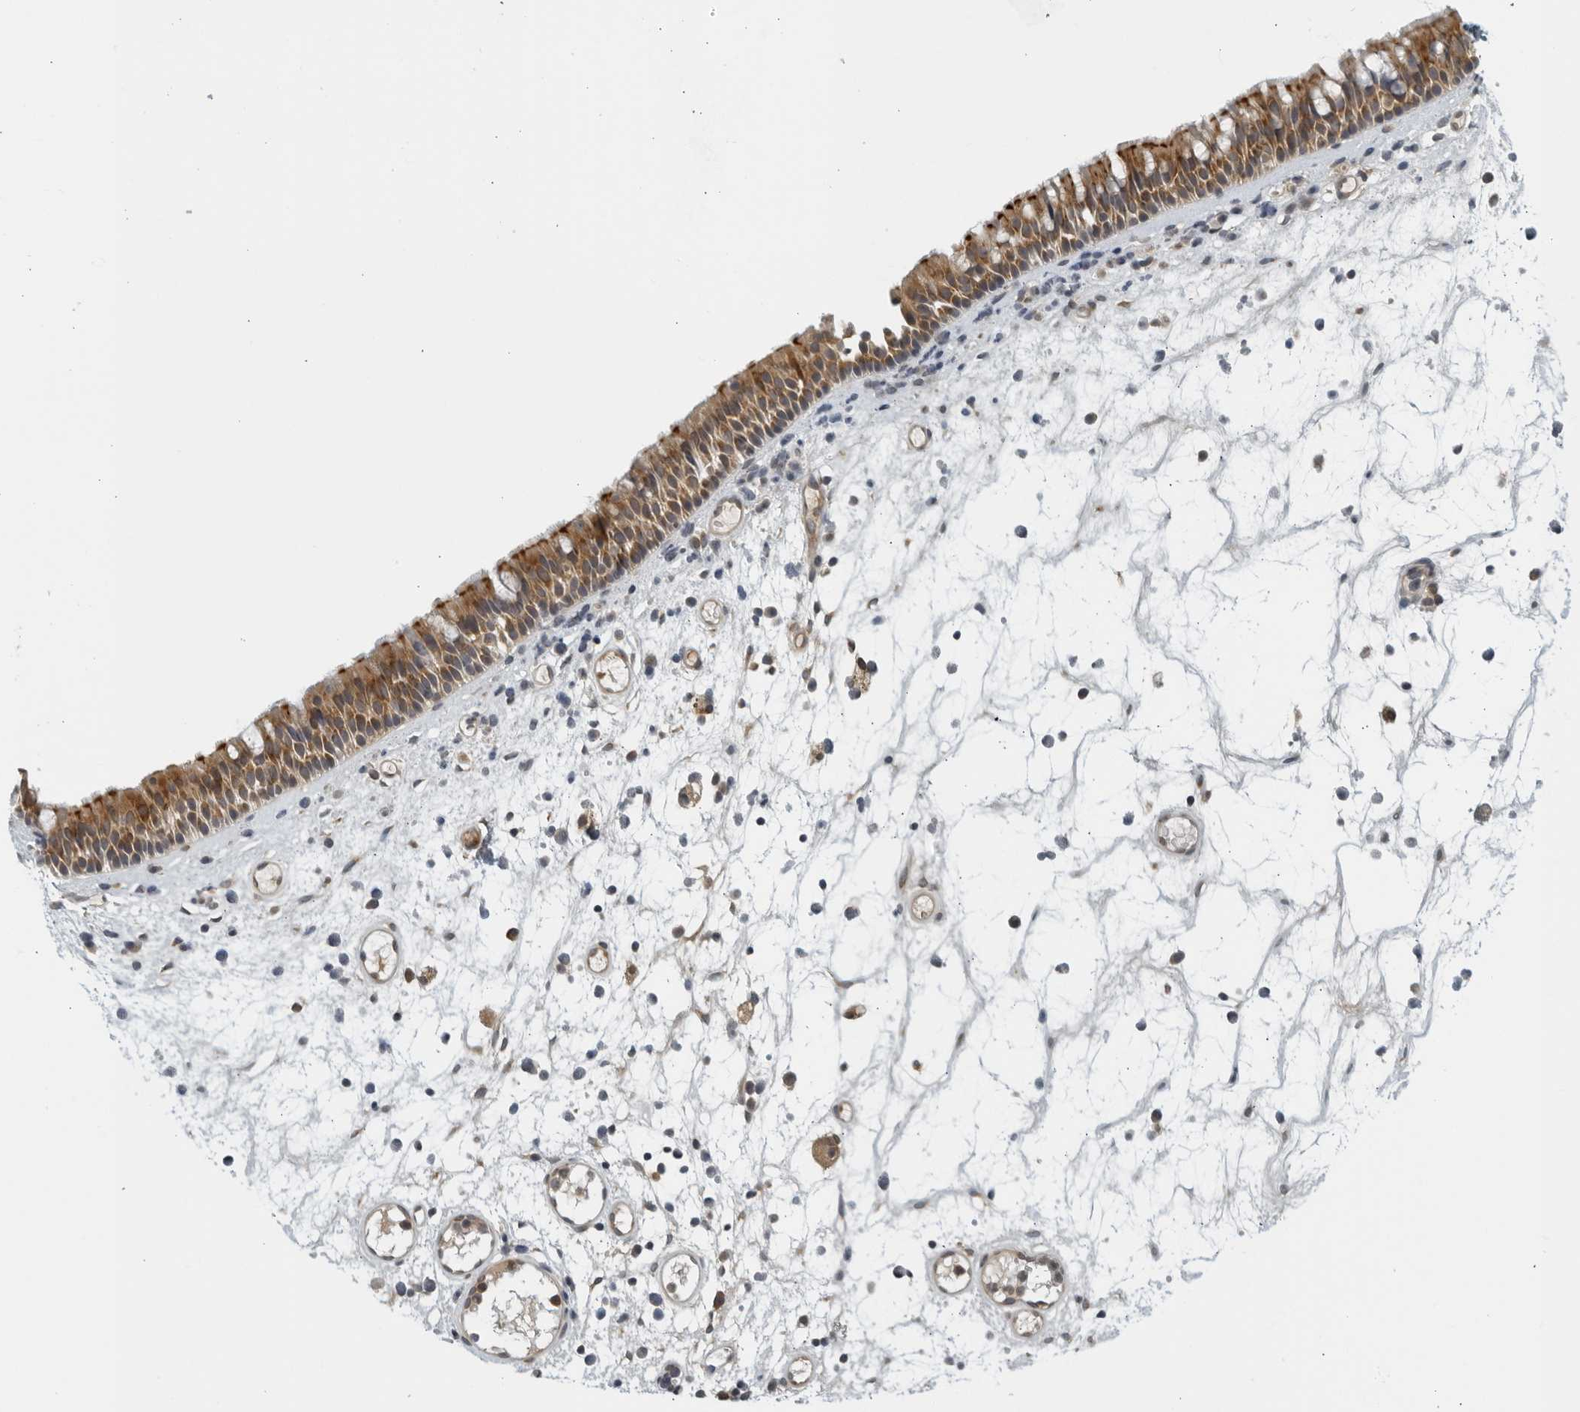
{"staining": {"intensity": "moderate", "quantity": ">75%", "location": "cytoplasmic/membranous"}, "tissue": "nasopharynx", "cell_type": "Respiratory epithelial cells", "image_type": "normal", "snomed": [{"axis": "morphology", "description": "Normal tissue, NOS"}, {"axis": "morphology", "description": "Inflammation, NOS"}, {"axis": "morphology", "description": "Malignant melanoma, Metastatic site"}, {"axis": "topography", "description": "Nasopharynx"}], "caption": "Nasopharynx stained with DAB (3,3'-diaminobenzidine) IHC reveals medium levels of moderate cytoplasmic/membranous expression in about >75% of respiratory epithelial cells.", "gene": "RC3H1", "patient": {"sex": "male", "age": 70}}